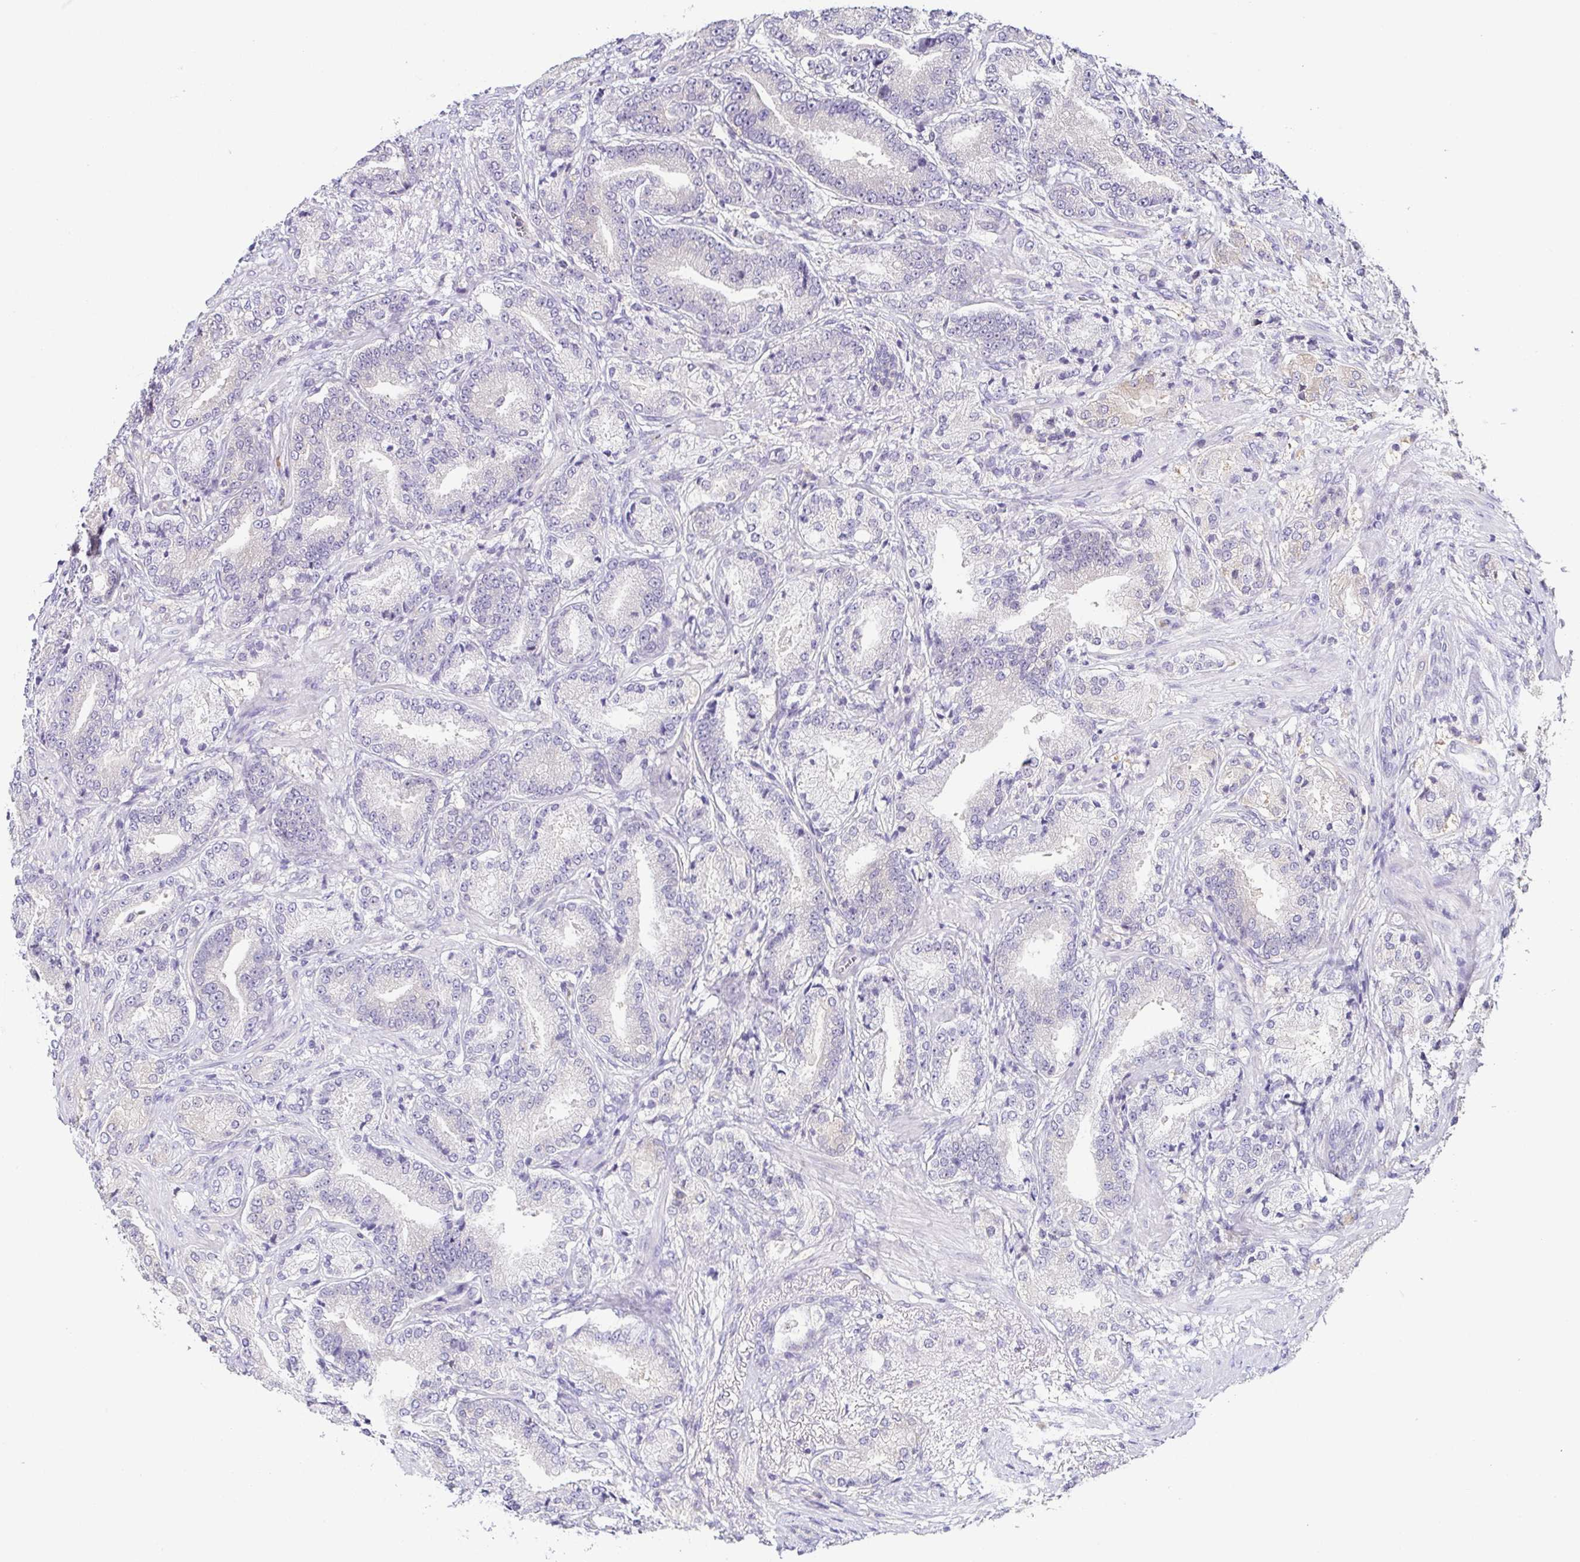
{"staining": {"intensity": "negative", "quantity": "none", "location": "none"}, "tissue": "prostate cancer", "cell_type": "Tumor cells", "image_type": "cancer", "snomed": [{"axis": "morphology", "description": "Adenocarcinoma, High grade"}, {"axis": "topography", "description": "Prostate and seminal vesicle, NOS"}], "caption": "IHC micrograph of neoplastic tissue: human high-grade adenocarcinoma (prostate) stained with DAB exhibits no significant protein positivity in tumor cells.", "gene": "FAM162B", "patient": {"sex": "male", "age": 61}}